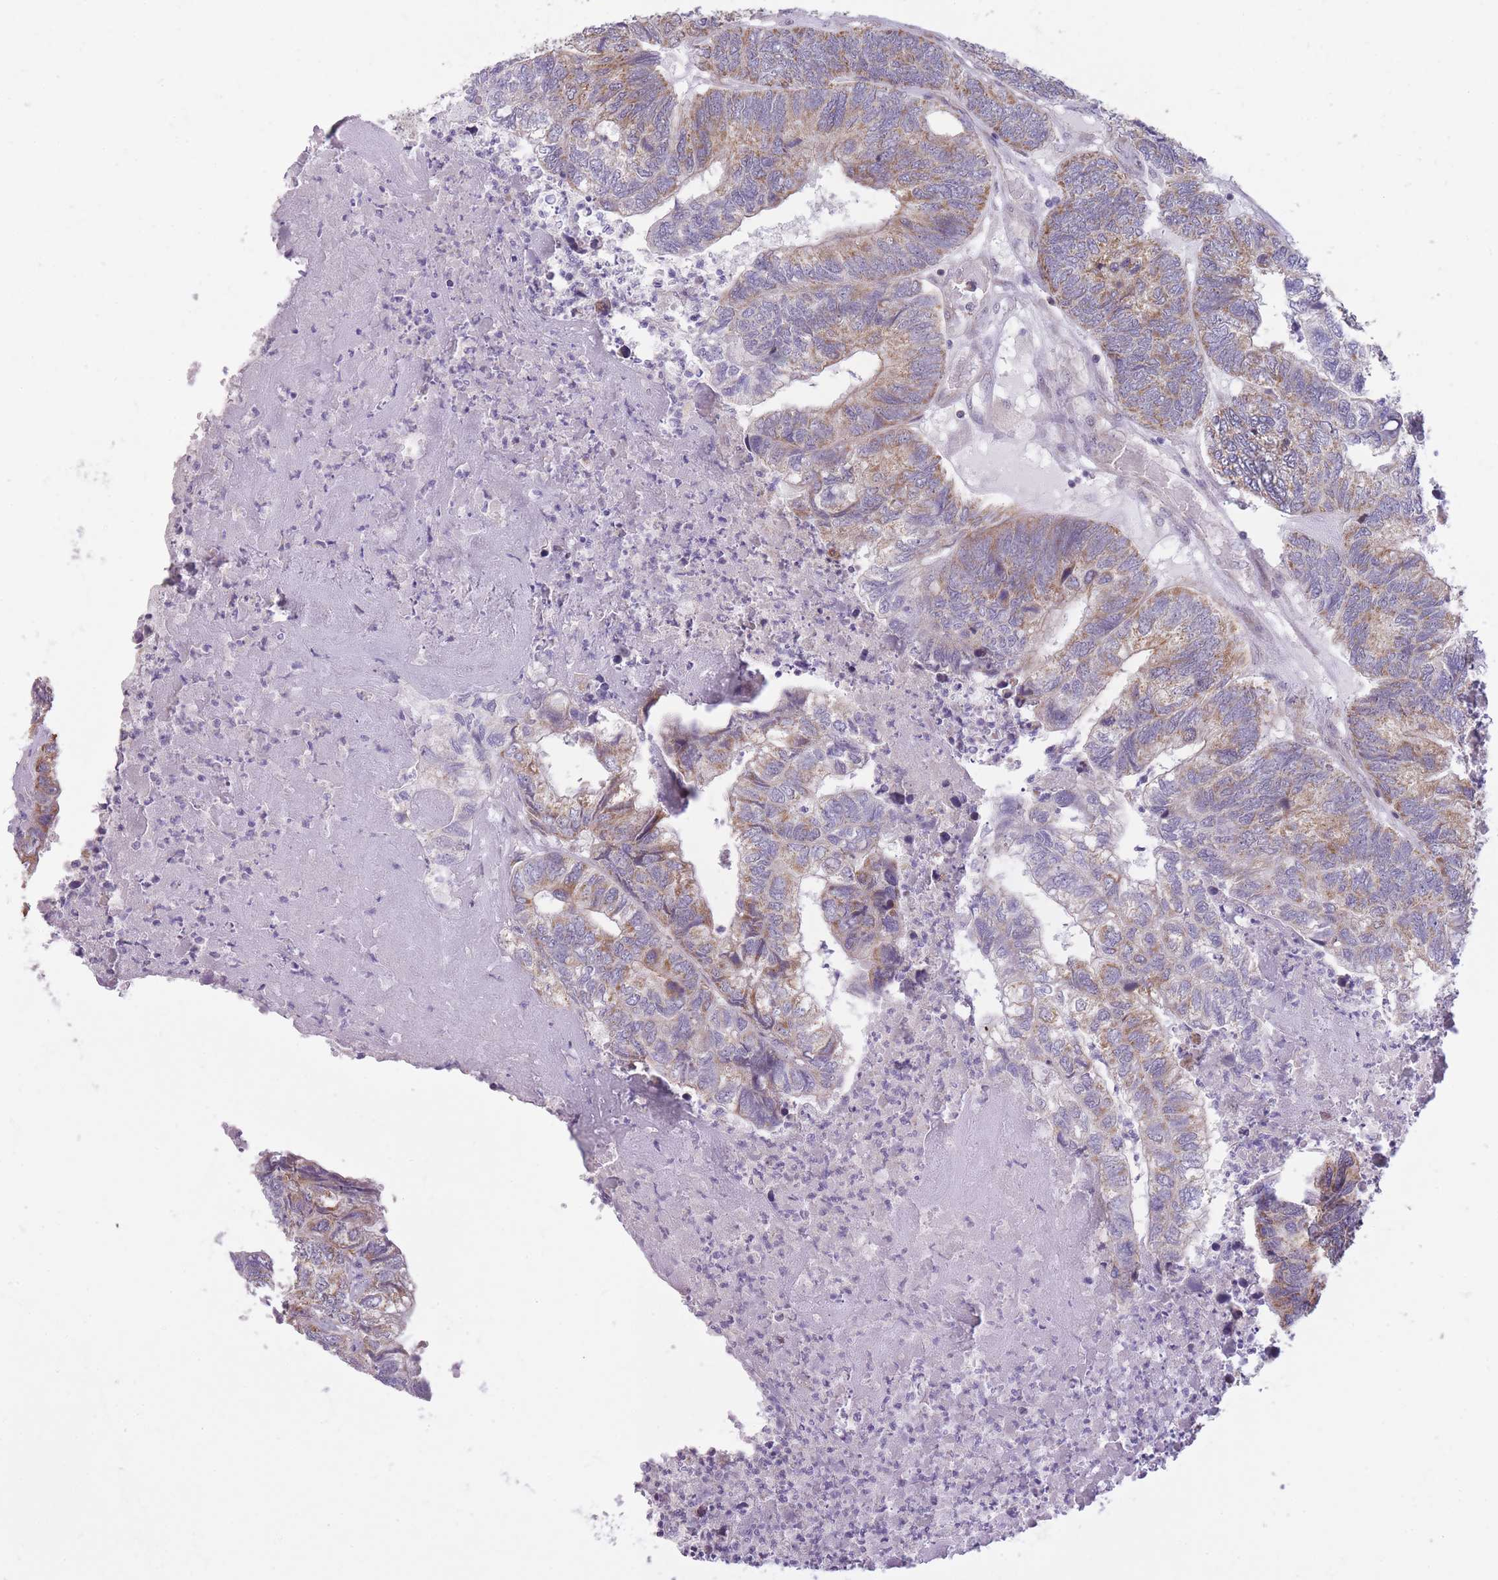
{"staining": {"intensity": "moderate", "quantity": ">75%", "location": "cytoplasmic/membranous"}, "tissue": "colorectal cancer", "cell_type": "Tumor cells", "image_type": "cancer", "snomed": [{"axis": "morphology", "description": "Adenocarcinoma, NOS"}, {"axis": "topography", "description": "Colon"}], "caption": "A brown stain shows moderate cytoplasmic/membranous expression of a protein in adenocarcinoma (colorectal) tumor cells. (Brightfield microscopy of DAB IHC at high magnification).", "gene": "MRPS18C", "patient": {"sex": "female", "age": 67}}